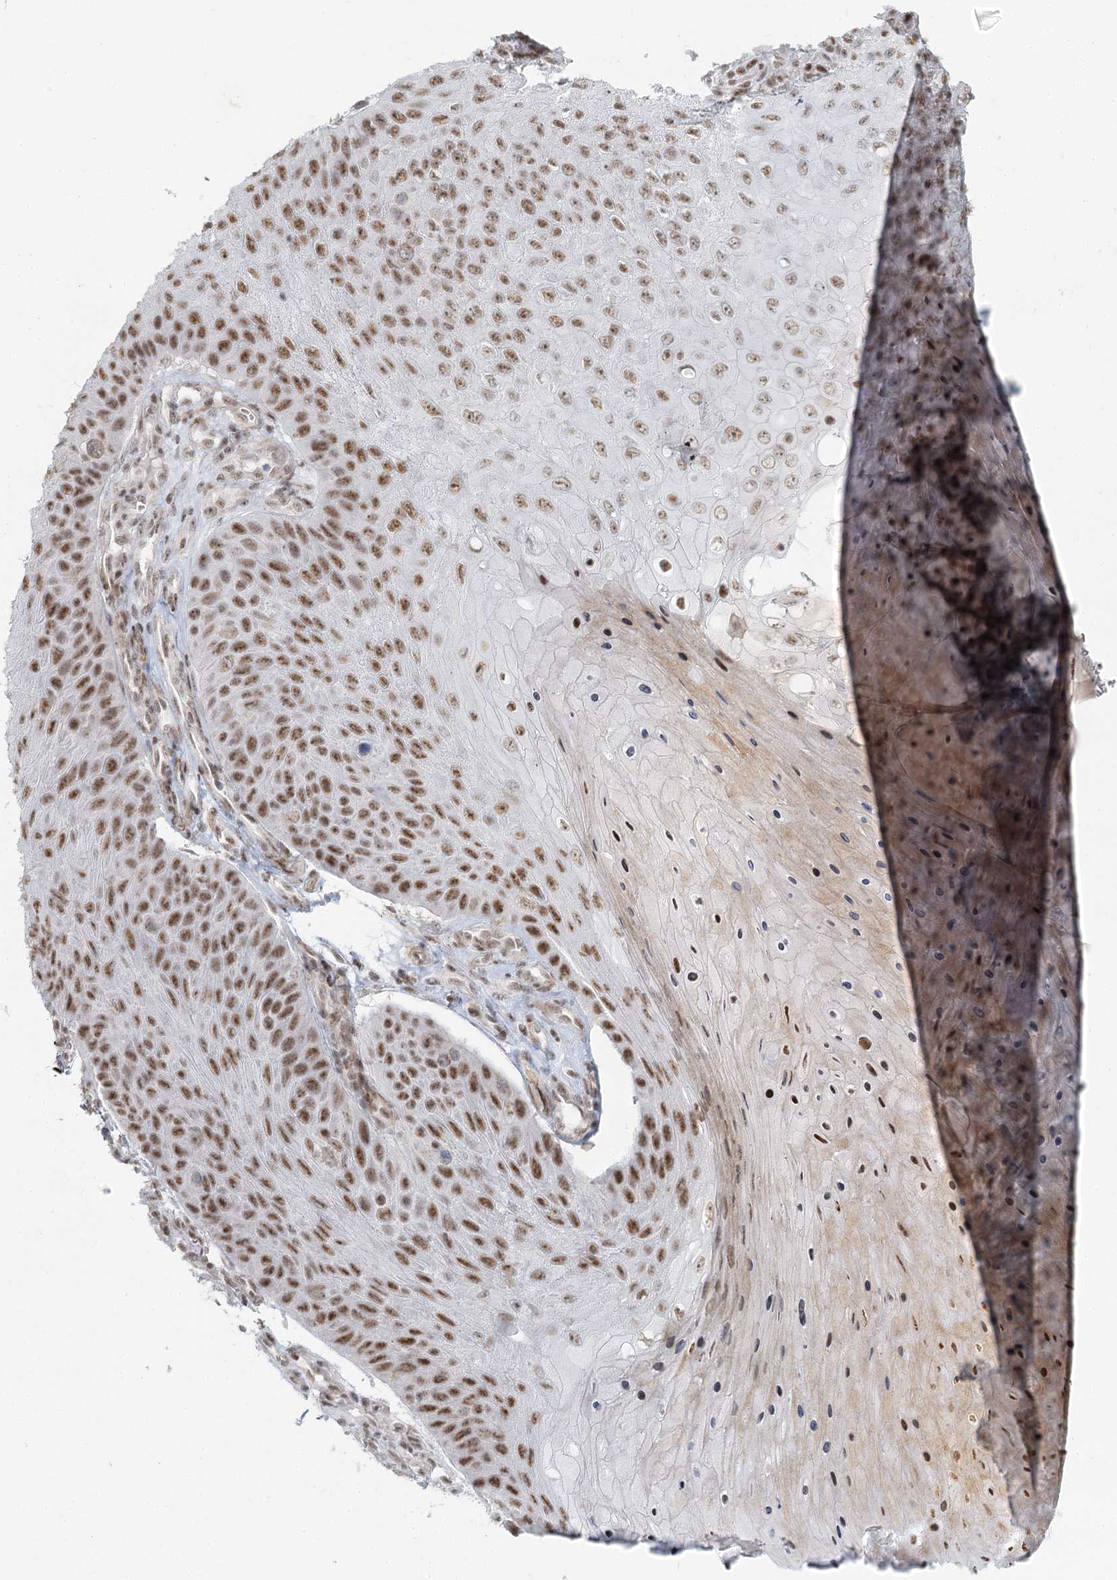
{"staining": {"intensity": "moderate", "quantity": ">75%", "location": "nuclear"}, "tissue": "skin cancer", "cell_type": "Tumor cells", "image_type": "cancer", "snomed": [{"axis": "morphology", "description": "Squamous cell carcinoma, NOS"}, {"axis": "topography", "description": "Skin"}], "caption": "This micrograph shows skin cancer stained with immunohistochemistry to label a protein in brown. The nuclear of tumor cells show moderate positivity for the protein. Nuclei are counter-stained blue.", "gene": "U2SURP", "patient": {"sex": "female", "age": 88}}